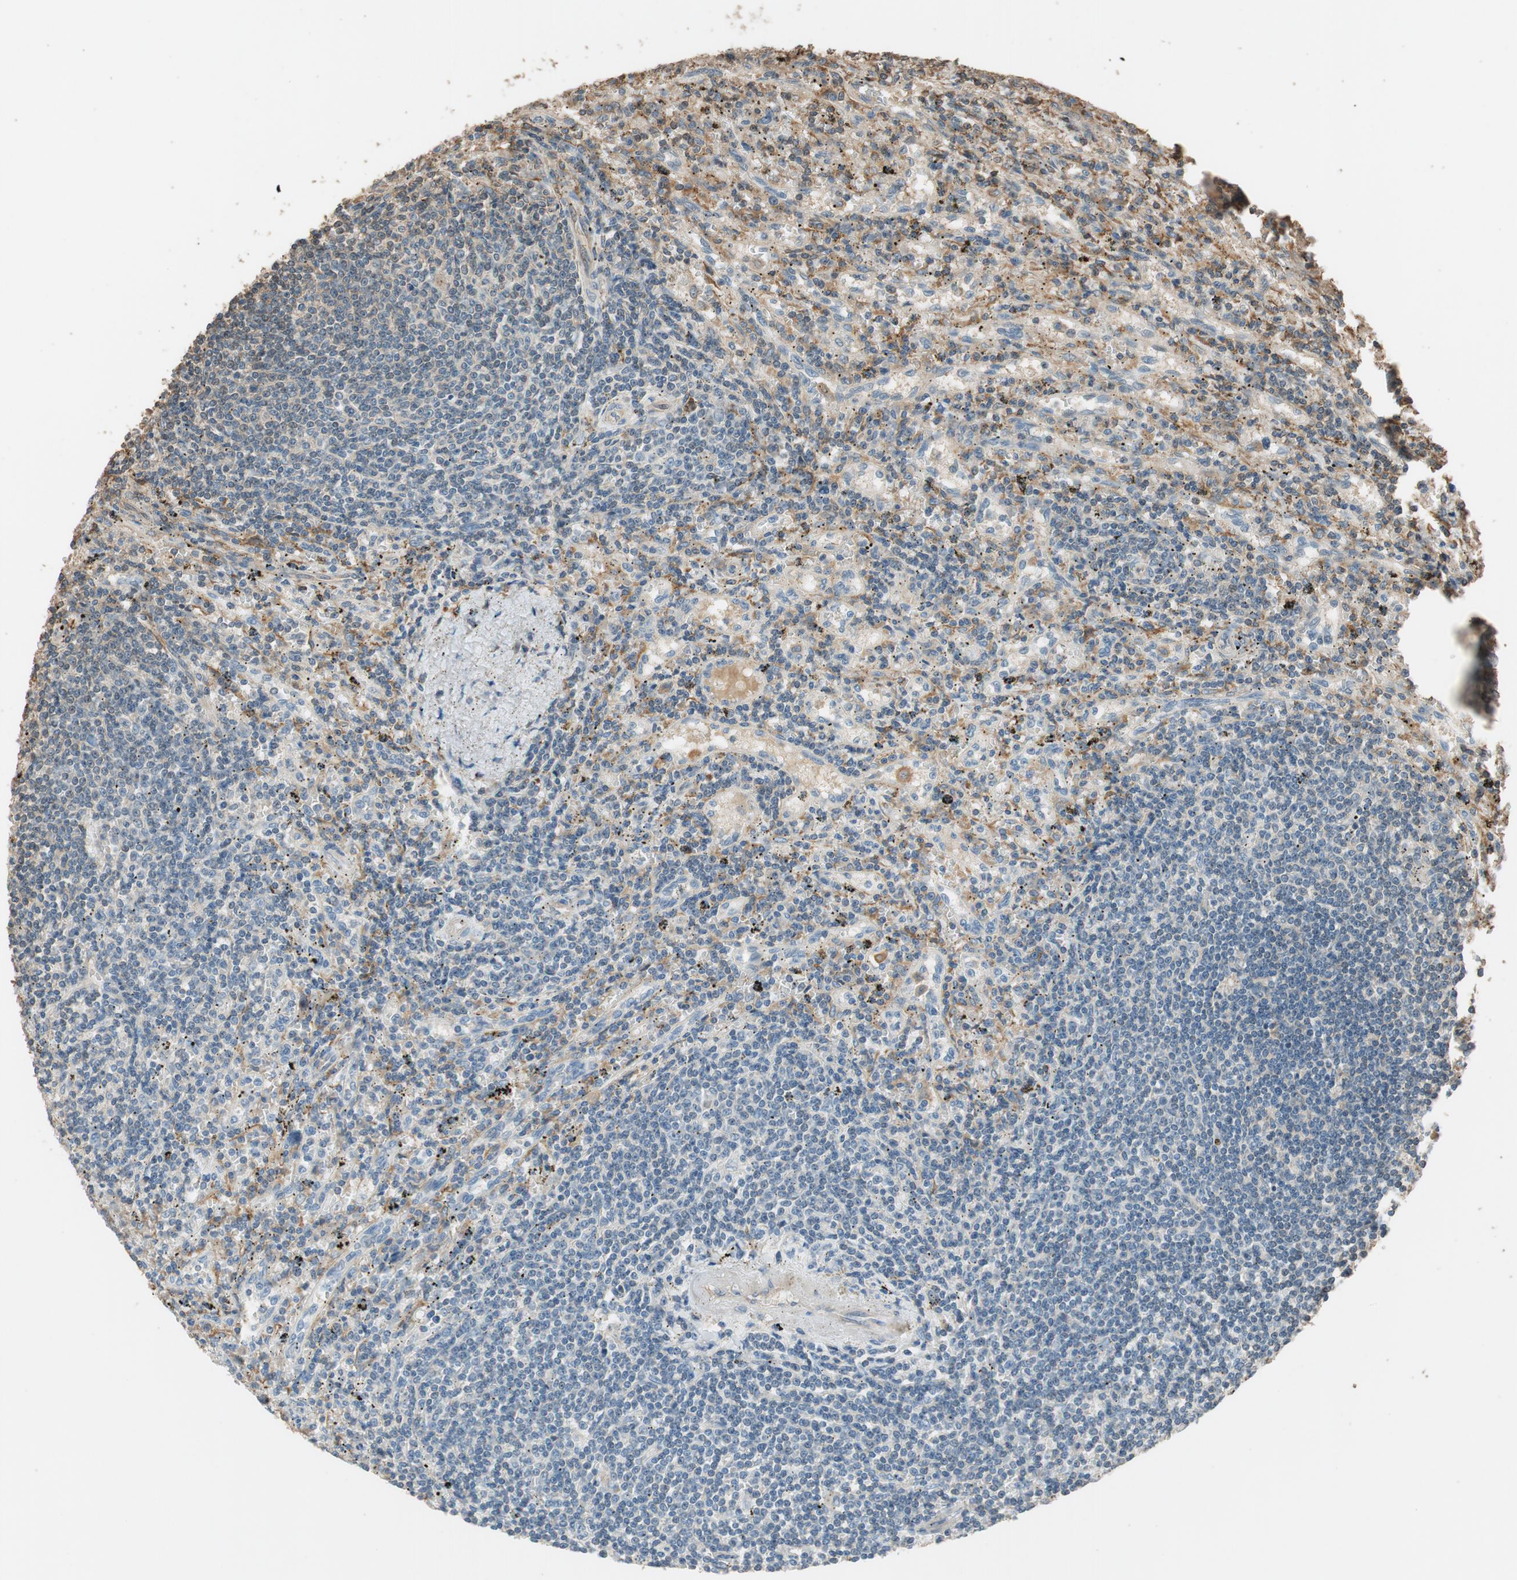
{"staining": {"intensity": "negative", "quantity": "none", "location": "none"}, "tissue": "lymphoma", "cell_type": "Tumor cells", "image_type": "cancer", "snomed": [{"axis": "morphology", "description": "Malignant lymphoma, non-Hodgkin's type, Low grade"}, {"axis": "topography", "description": "Spleen"}], "caption": "Tumor cells are negative for brown protein staining in low-grade malignant lymphoma, non-Hodgkin's type.", "gene": "MST1R", "patient": {"sex": "male", "age": 76}}